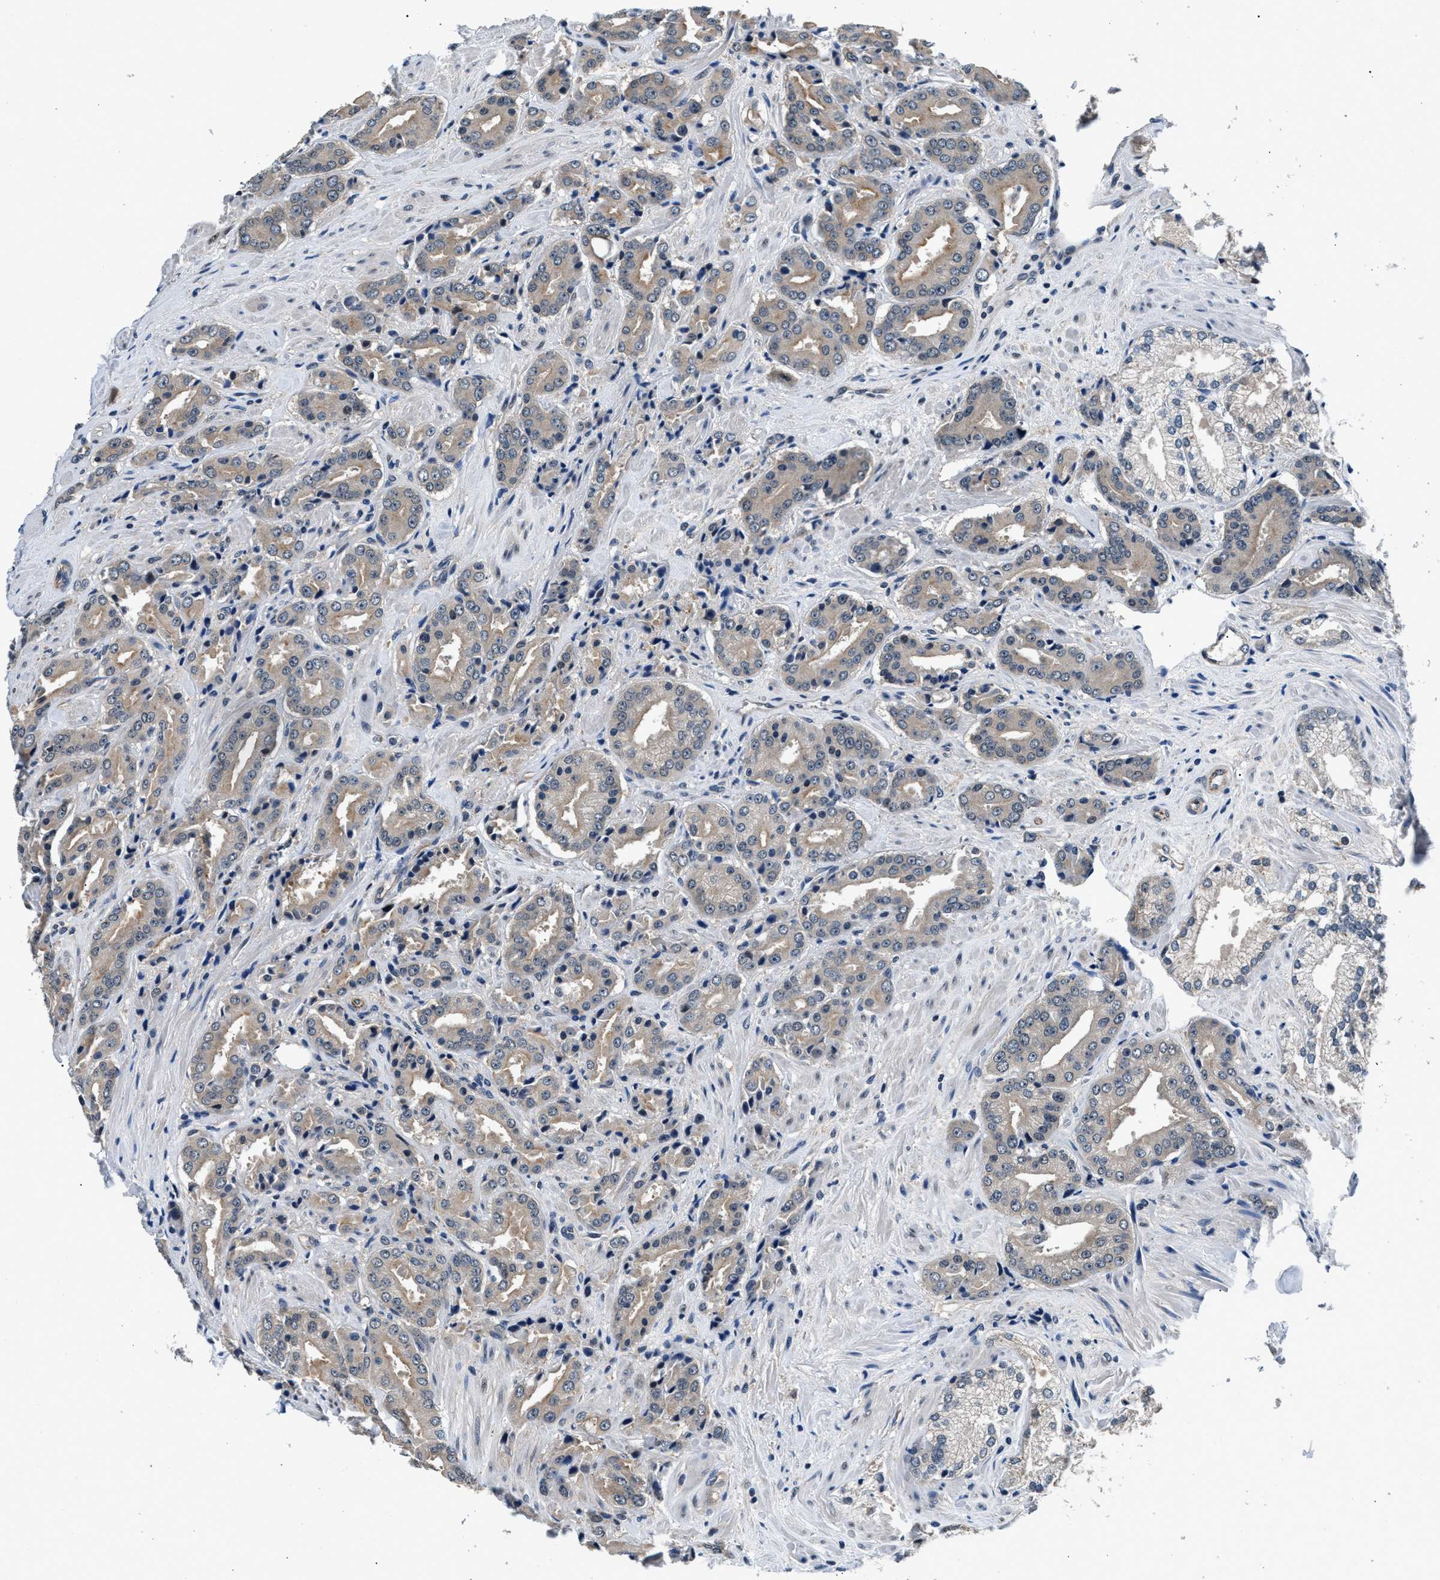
{"staining": {"intensity": "weak", "quantity": ">75%", "location": "cytoplasmic/membranous"}, "tissue": "prostate cancer", "cell_type": "Tumor cells", "image_type": "cancer", "snomed": [{"axis": "morphology", "description": "Adenocarcinoma, High grade"}, {"axis": "topography", "description": "Prostate"}], "caption": "An immunohistochemistry (IHC) histopathology image of neoplastic tissue is shown. Protein staining in brown shows weak cytoplasmic/membranous positivity in prostate cancer within tumor cells.", "gene": "RBM33", "patient": {"sex": "male", "age": 71}}